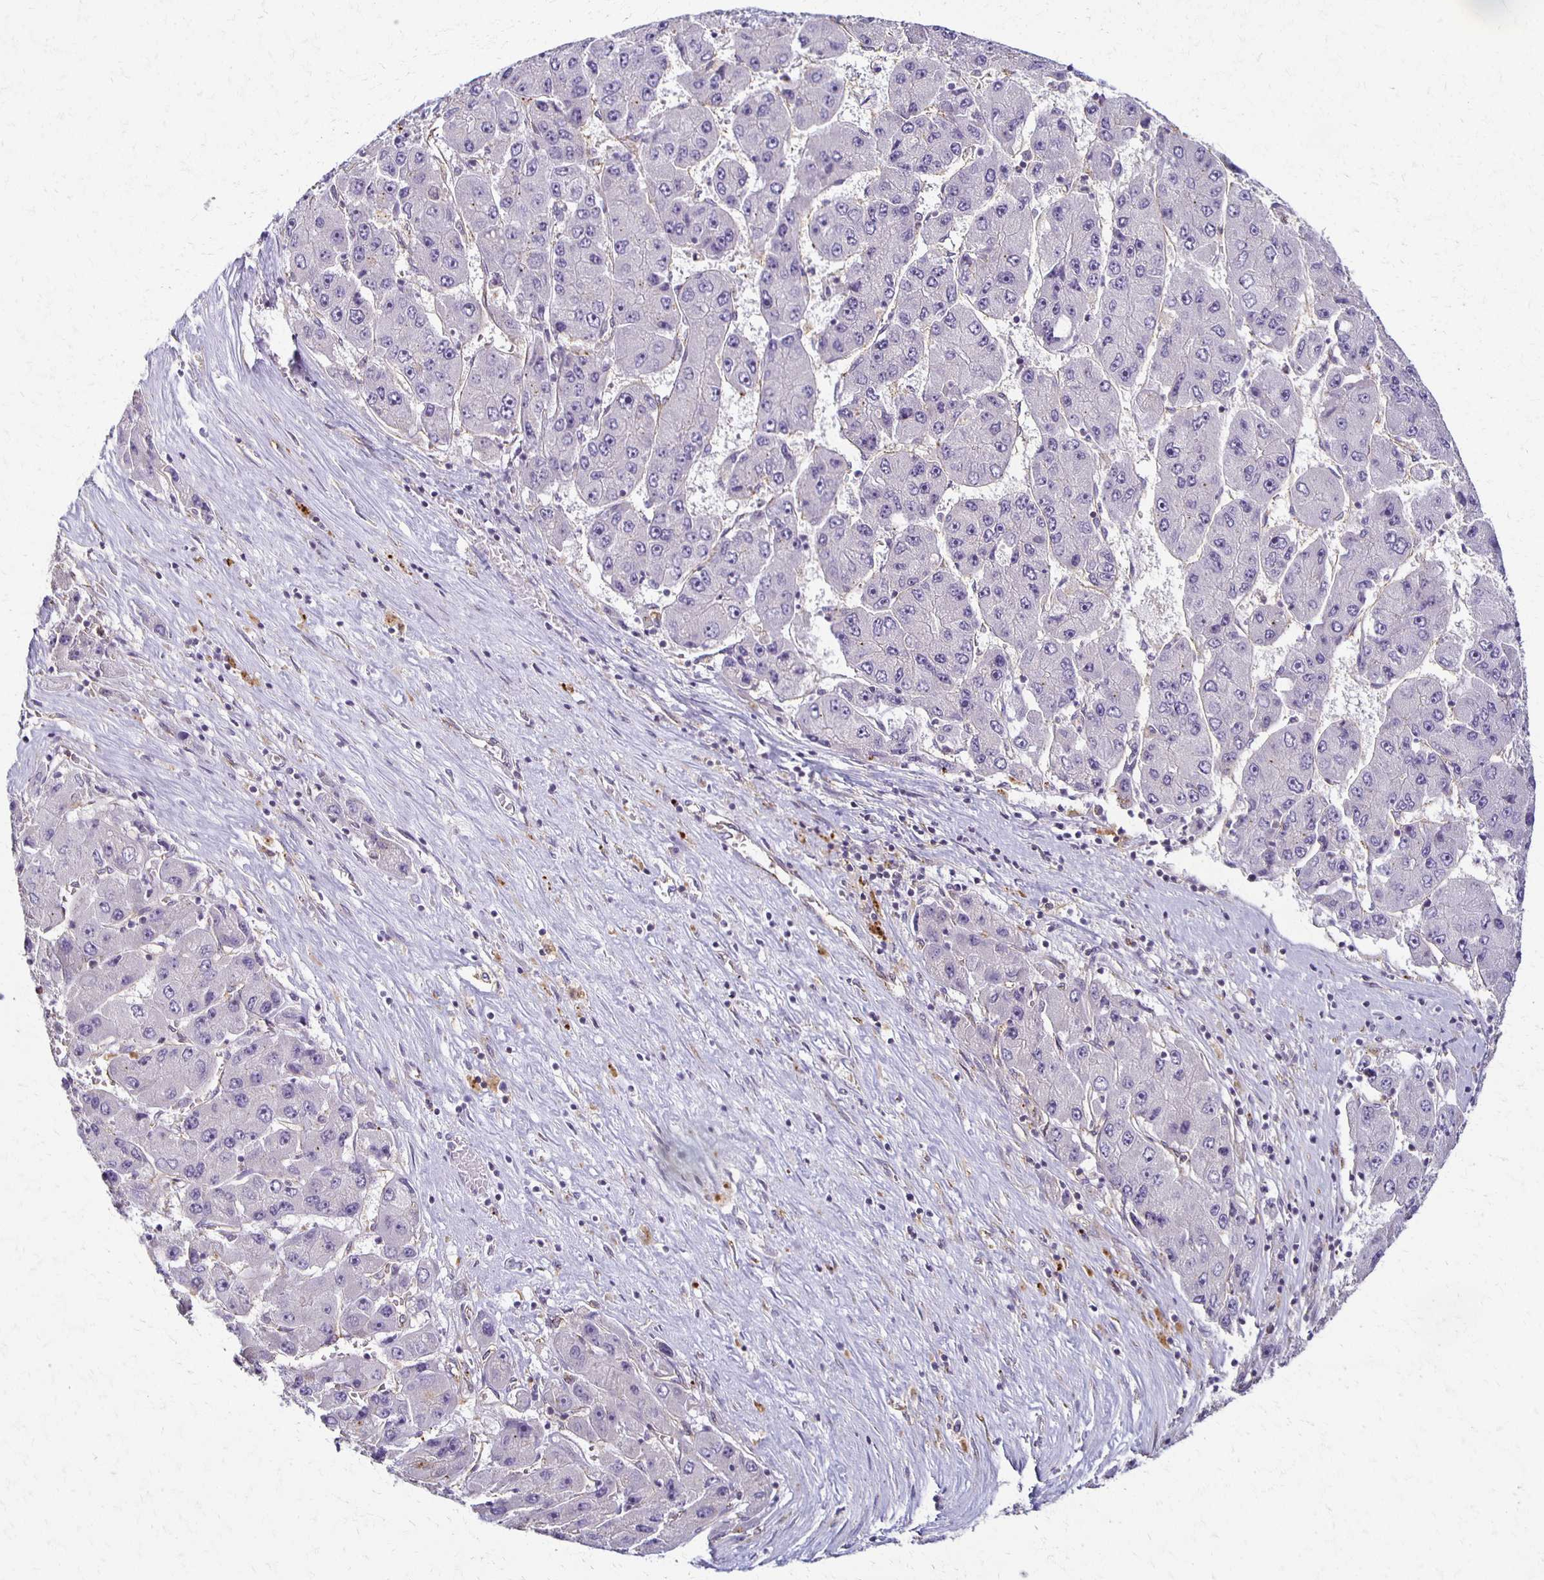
{"staining": {"intensity": "negative", "quantity": "none", "location": "none"}, "tissue": "liver cancer", "cell_type": "Tumor cells", "image_type": "cancer", "snomed": [{"axis": "morphology", "description": "Carcinoma, Hepatocellular, NOS"}, {"axis": "topography", "description": "Liver"}], "caption": "Tumor cells show no significant protein staining in liver cancer.", "gene": "GPX4", "patient": {"sex": "female", "age": 61}}